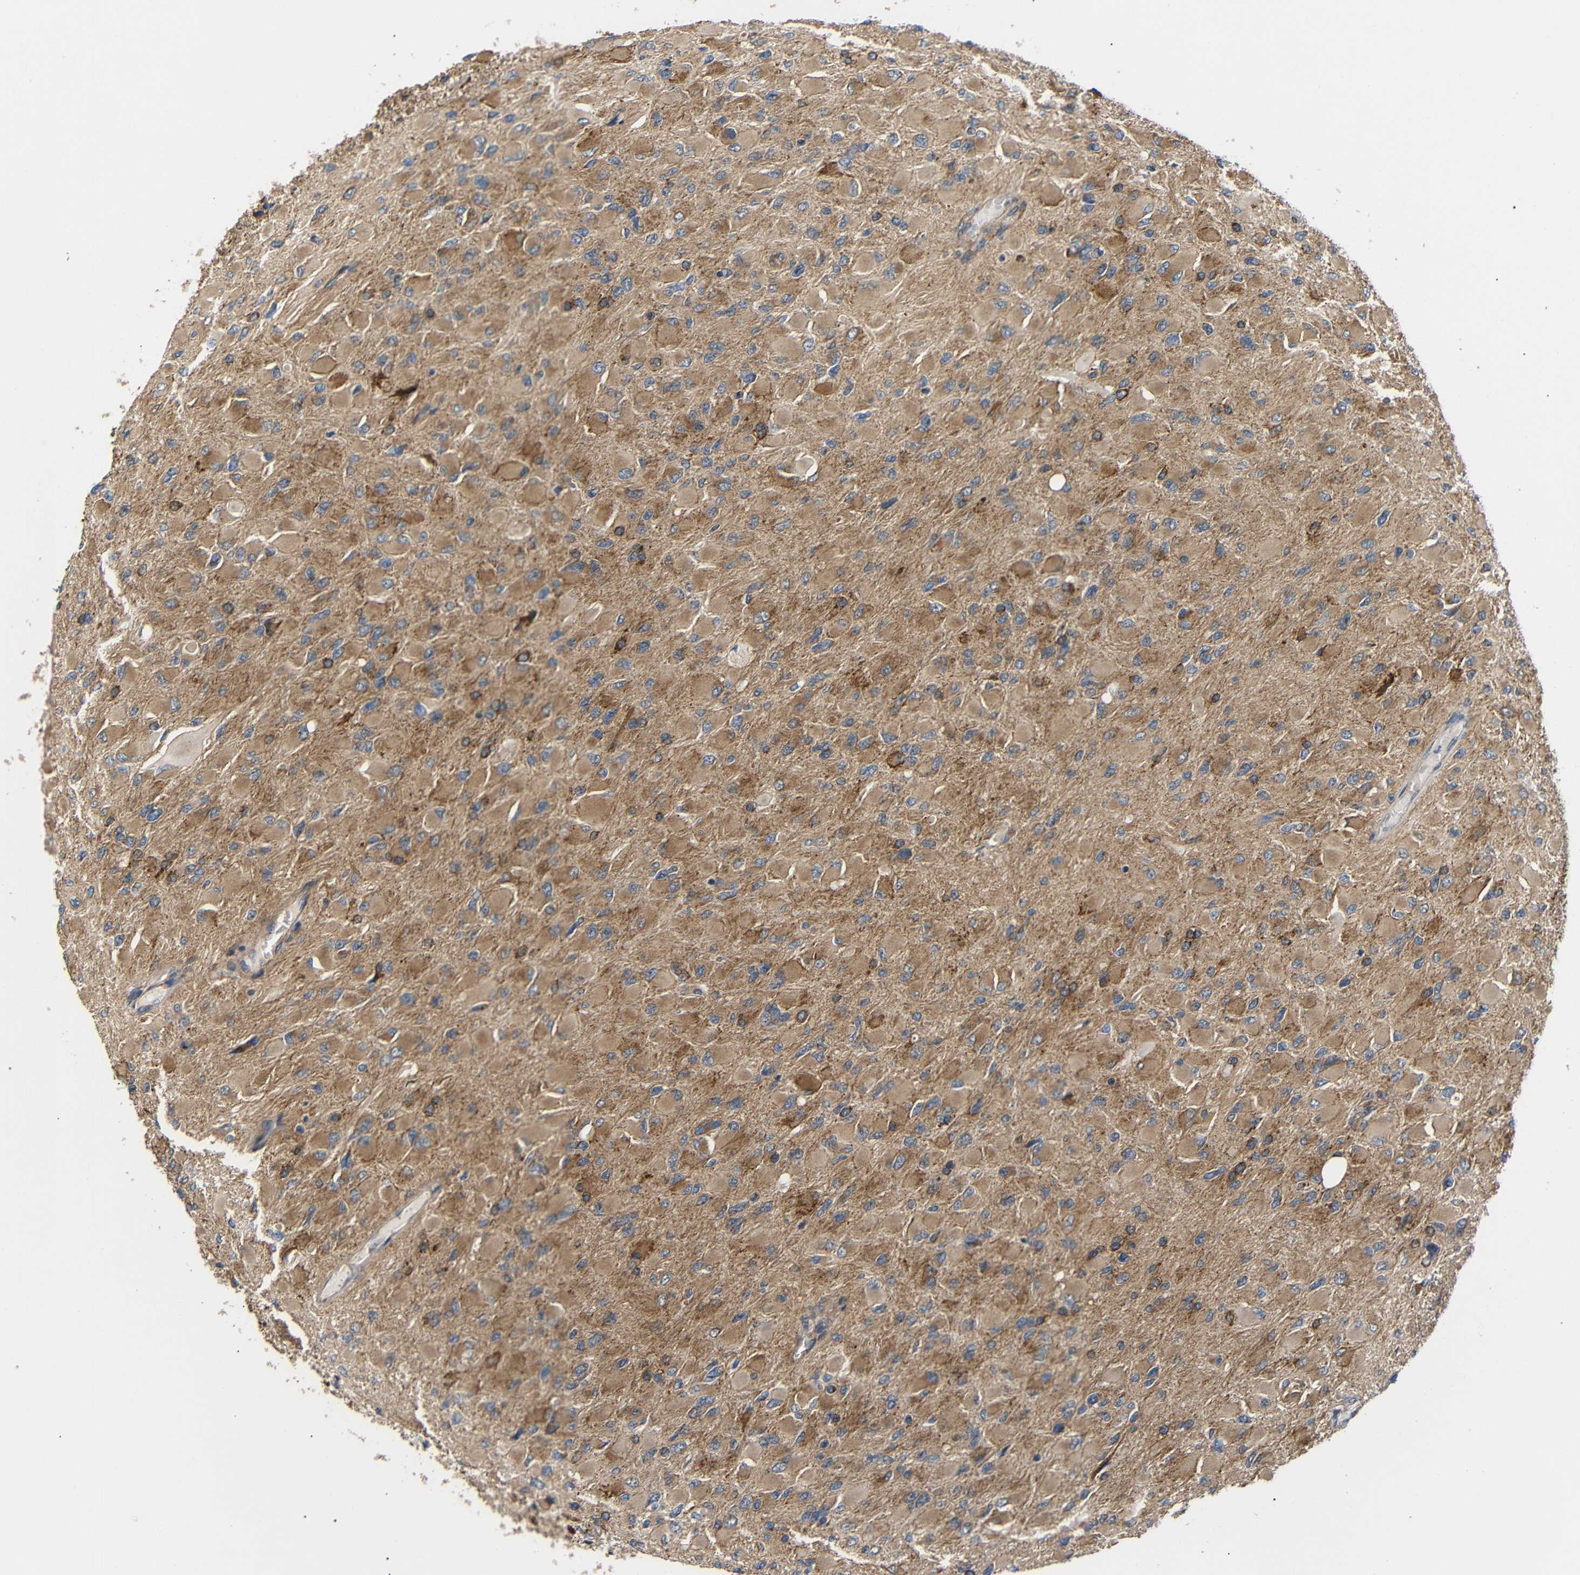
{"staining": {"intensity": "moderate", "quantity": ">75%", "location": "cytoplasmic/membranous"}, "tissue": "glioma", "cell_type": "Tumor cells", "image_type": "cancer", "snomed": [{"axis": "morphology", "description": "Glioma, malignant, High grade"}, {"axis": "topography", "description": "Cerebral cortex"}], "caption": "Brown immunohistochemical staining in human malignant high-grade glioma shows moderate cytoplasmic/membranous staining in about >75% of tumor cells.", "gene": "KANK4", "patient": {"sex": "female", "age": 36}}